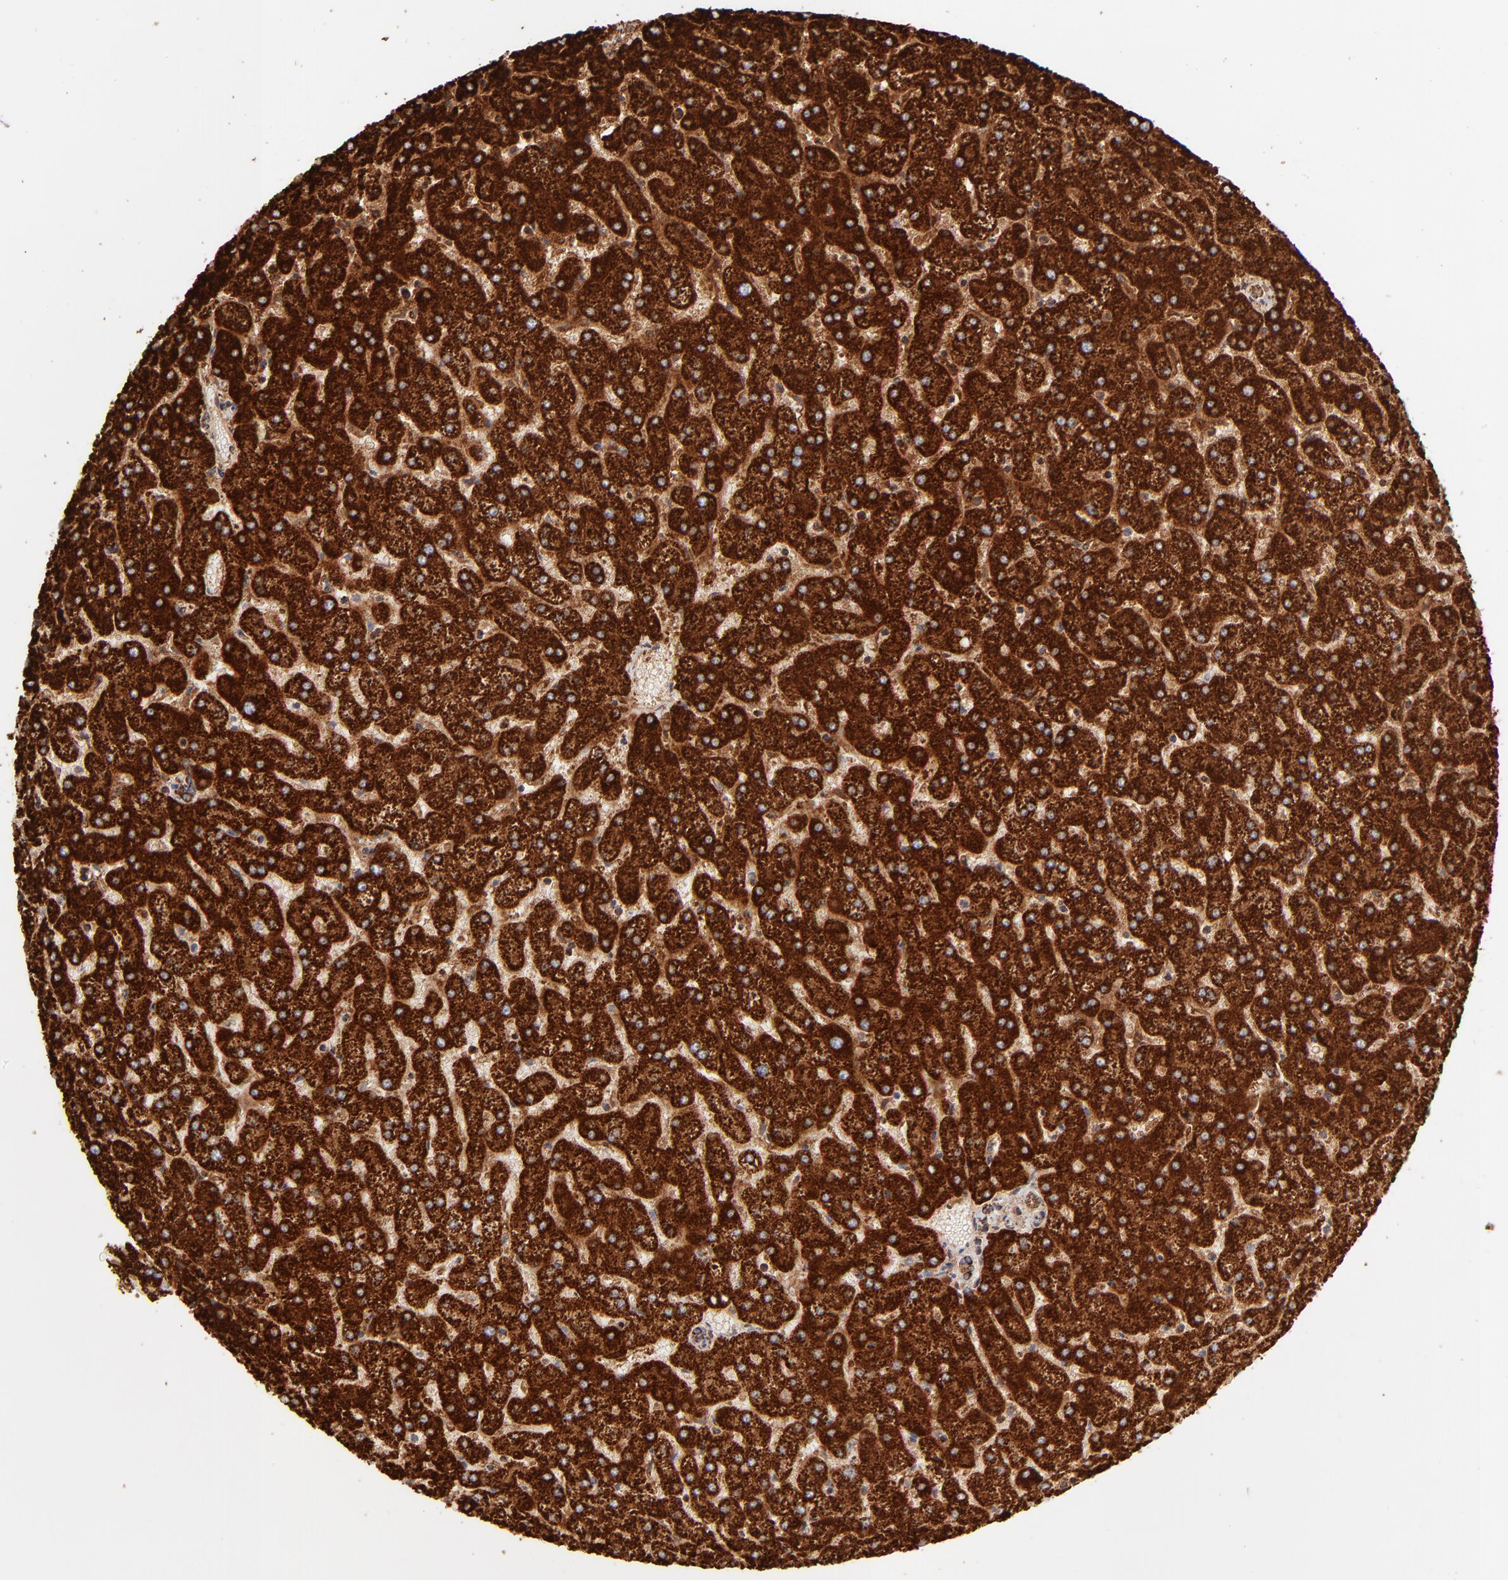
{"staining": {"intensity": "moderate", "quantity": "25%-75%", "location": "cytoplasmic/membranous"}, "tissue": "liver", "cell_type": "Cholangiocytes", "image_type": "normal", "snomed": [{"axis": "morphology", "description": "Normal tissue, NOS"}, {"axis": "topography", "description": "Liver"}], "caption": "IHC histopathology image of normal liver stained for a protein (brown), which displays medium levels of moderate cytoplasmic/membranous staining in about 25%-75% of cholangiocytes.", "gene": "ECH1", "patient": {"sex": "female", "age": 32}}